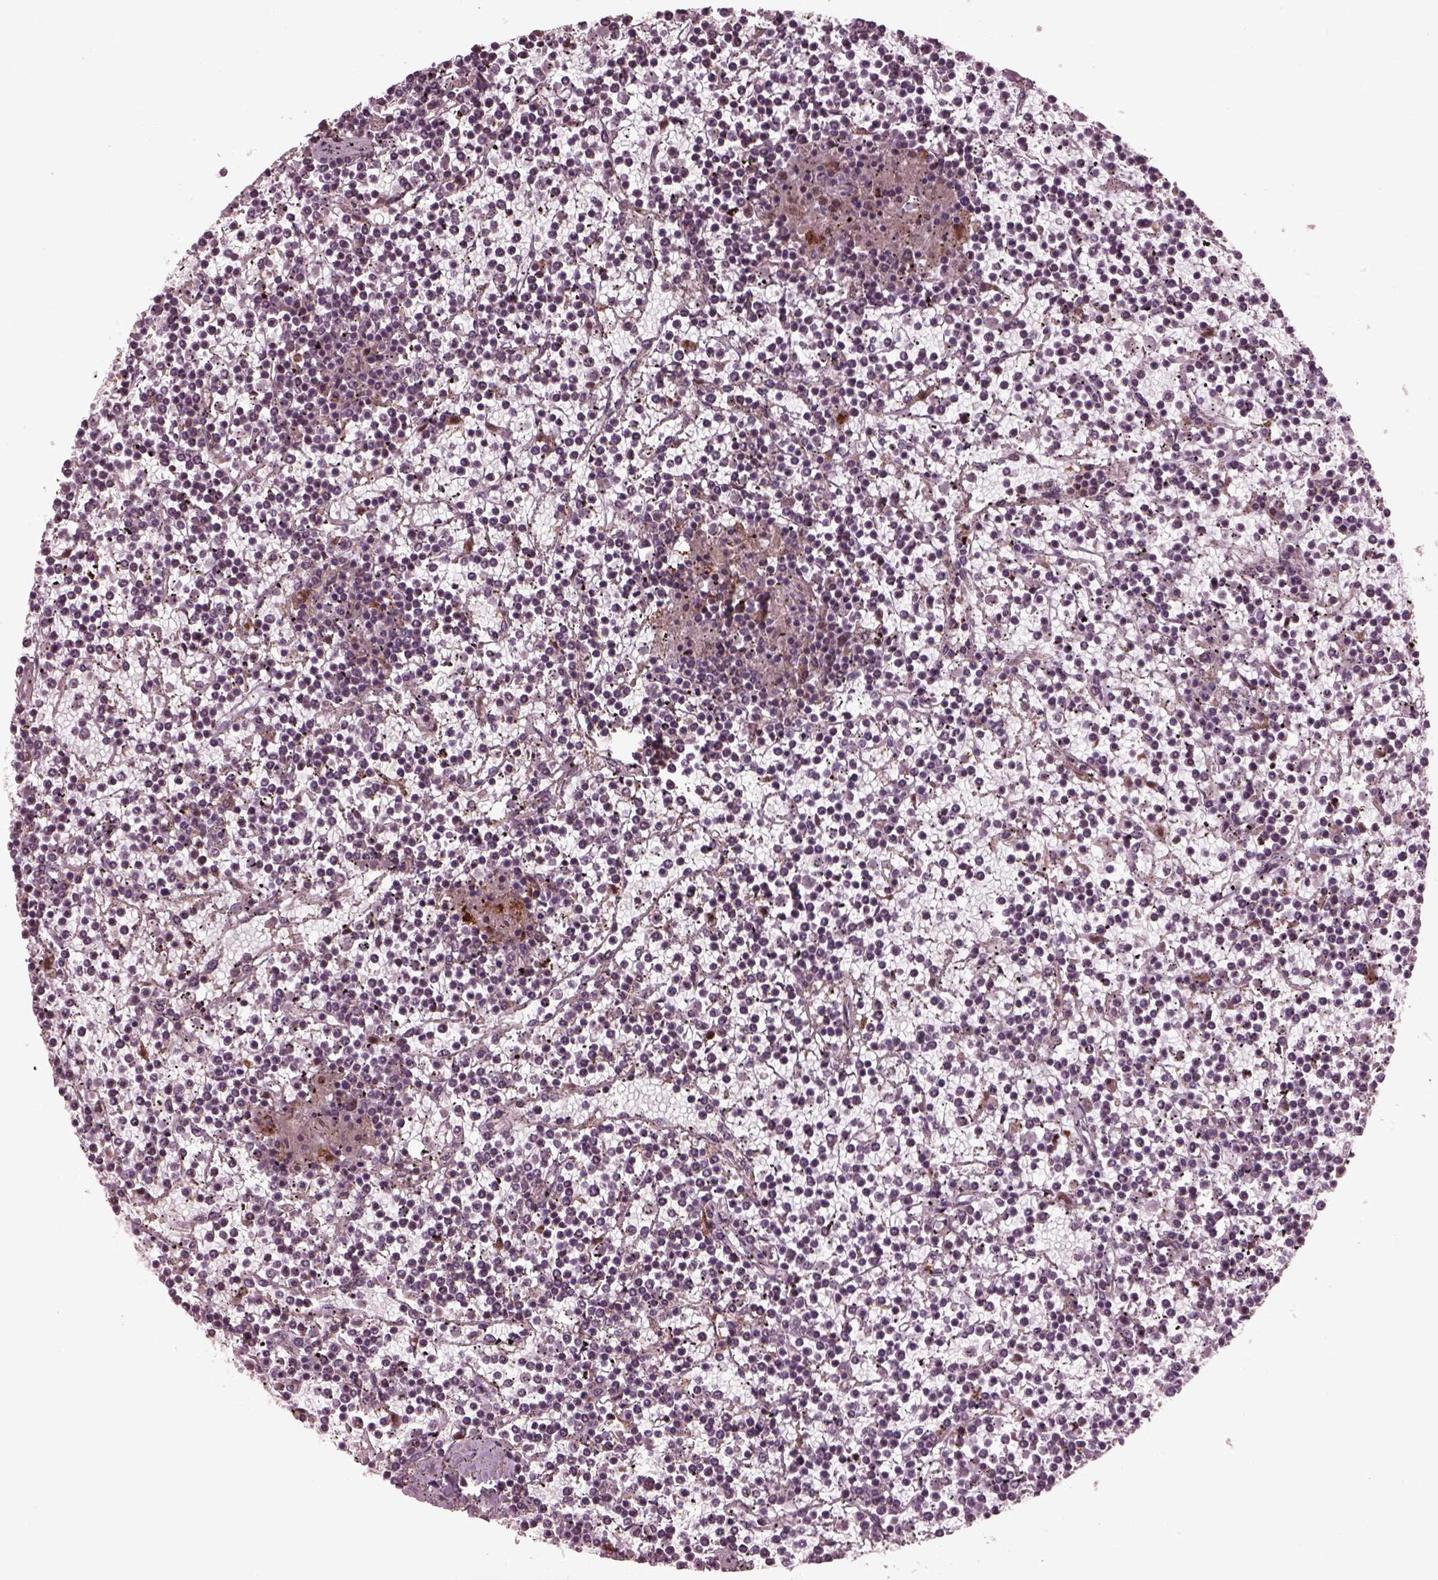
{"staining": {"intensity": "negative", "quantity": "none", "location": "none"}, "tissue": "lymphoma", "cell_type": "Tumor cells", "image_type": "cancer", "snomed": [{"axis": "morphology", "description": "Malignant lymphoma, non-Hodgkin's type, Low grade"}, {"axis": "topography", "description": "Spleen"}], "caption": "DAB (3,3'-diaminobenzidine) immunohistochemical staining of human low-grade malignant lymphoma, non-Hodgkin's type exhibits no significant positivity in tumor cells.", "gene": "EFEMP1", "patient": {"sex": "female", "age": 19}}